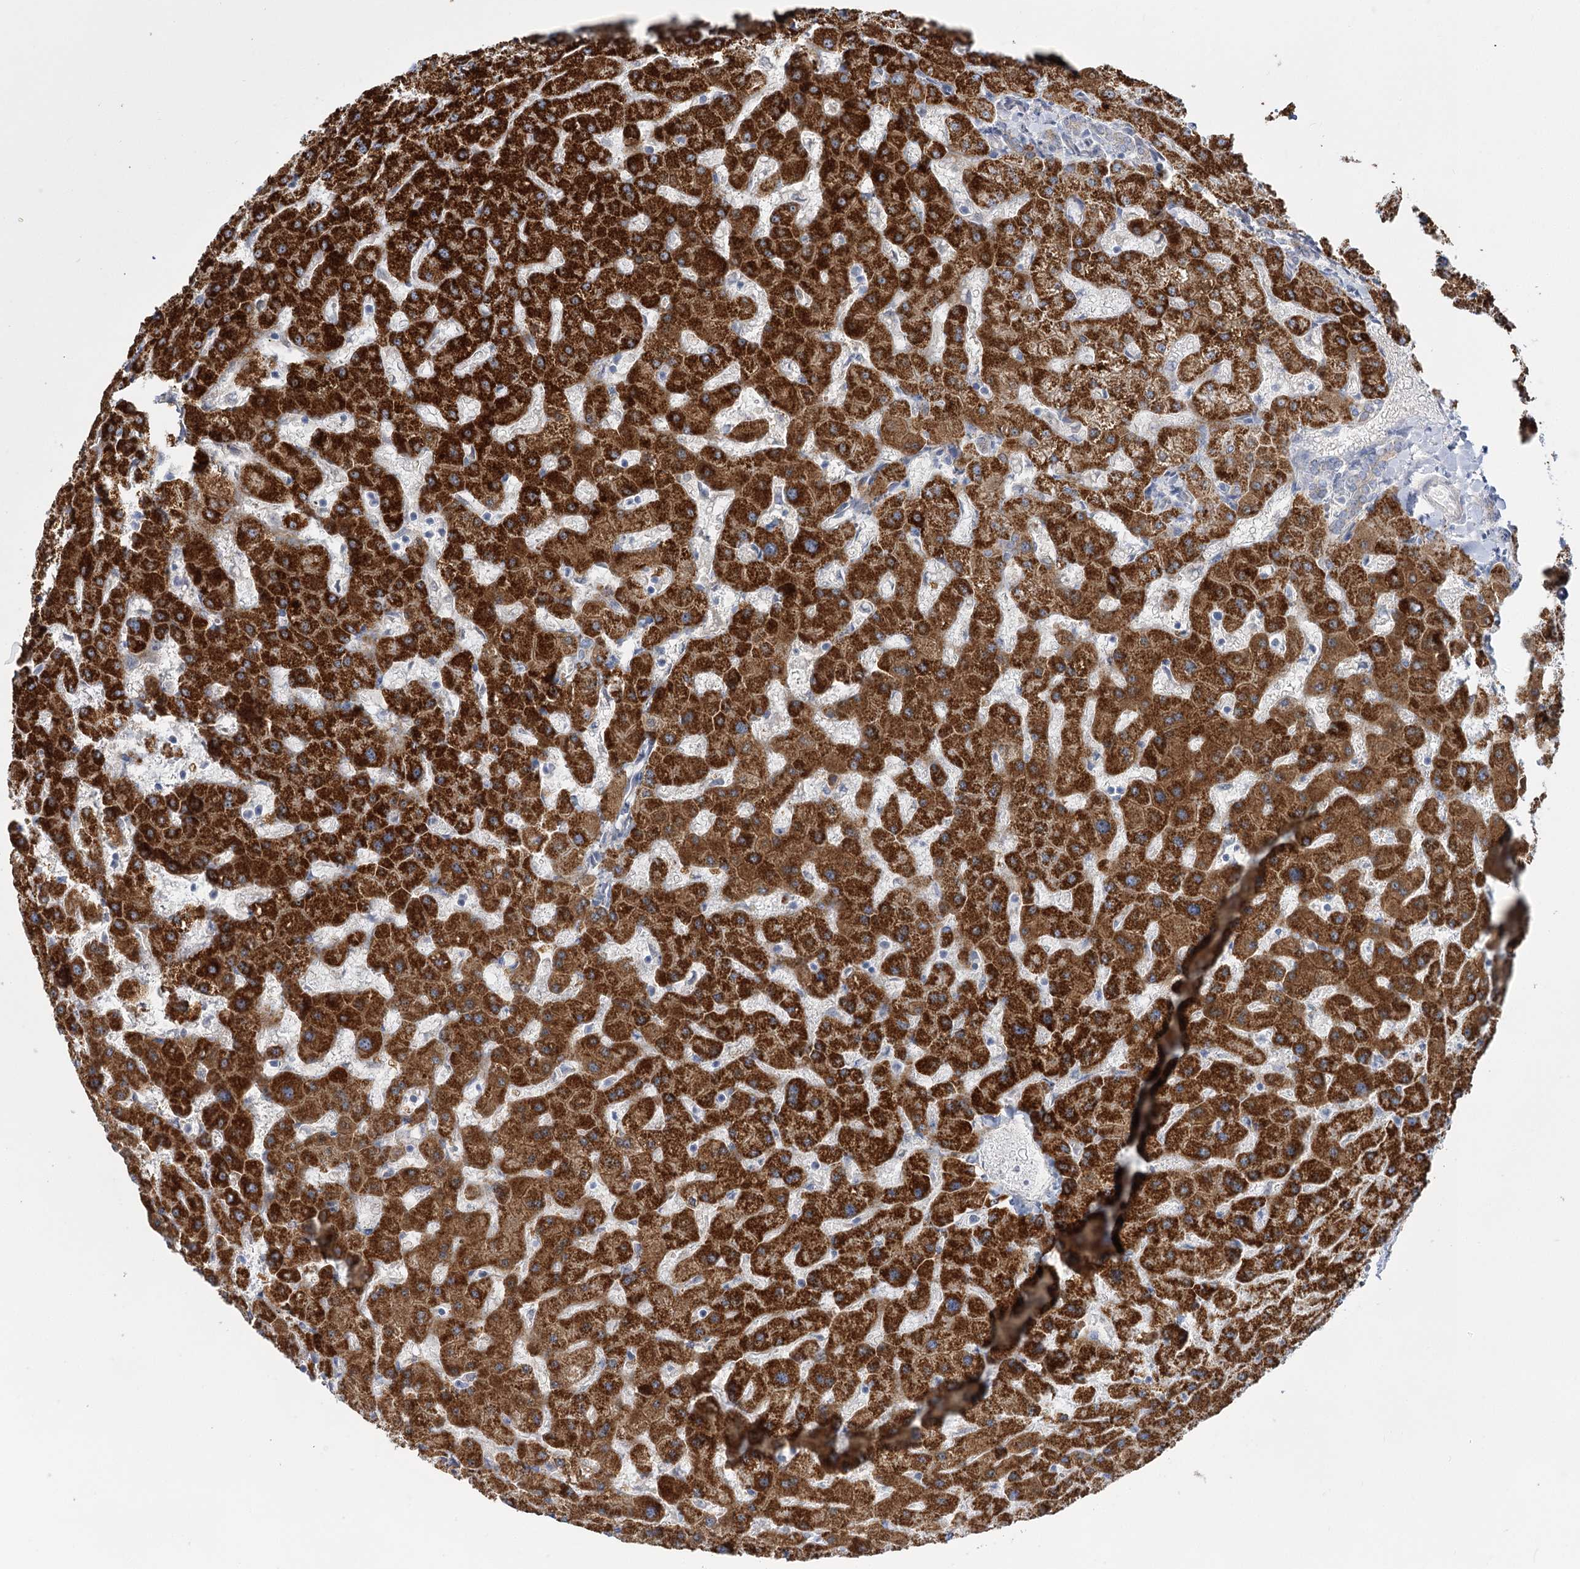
{"staining": {"intensity": "strong", "quantity": "<25%", "location": "cytoplasmic/membranous"}, "tissue": "liver", "cell_type": "Cholangiocytes", "image_type": "normal", "snomed": [{"axis": "morphology", "description": "Normal tissue, NOS"}, {"axis": "topography", "description": "Liver"}], "caption": "Liver was stained to show a protein in brown. There is medium levels of strong cytoplasmic/membranous positivity in about <25% of cholangiocytes. The staining was performed using DAB (3,3'-diaminobenzidine) to visualize the protein expression in brown, while the nuclei were stained in blue with hematoxylin (Magnification: 20x).", "gene": "SUOX", "patient": {"sex": "female", "age": 63}}